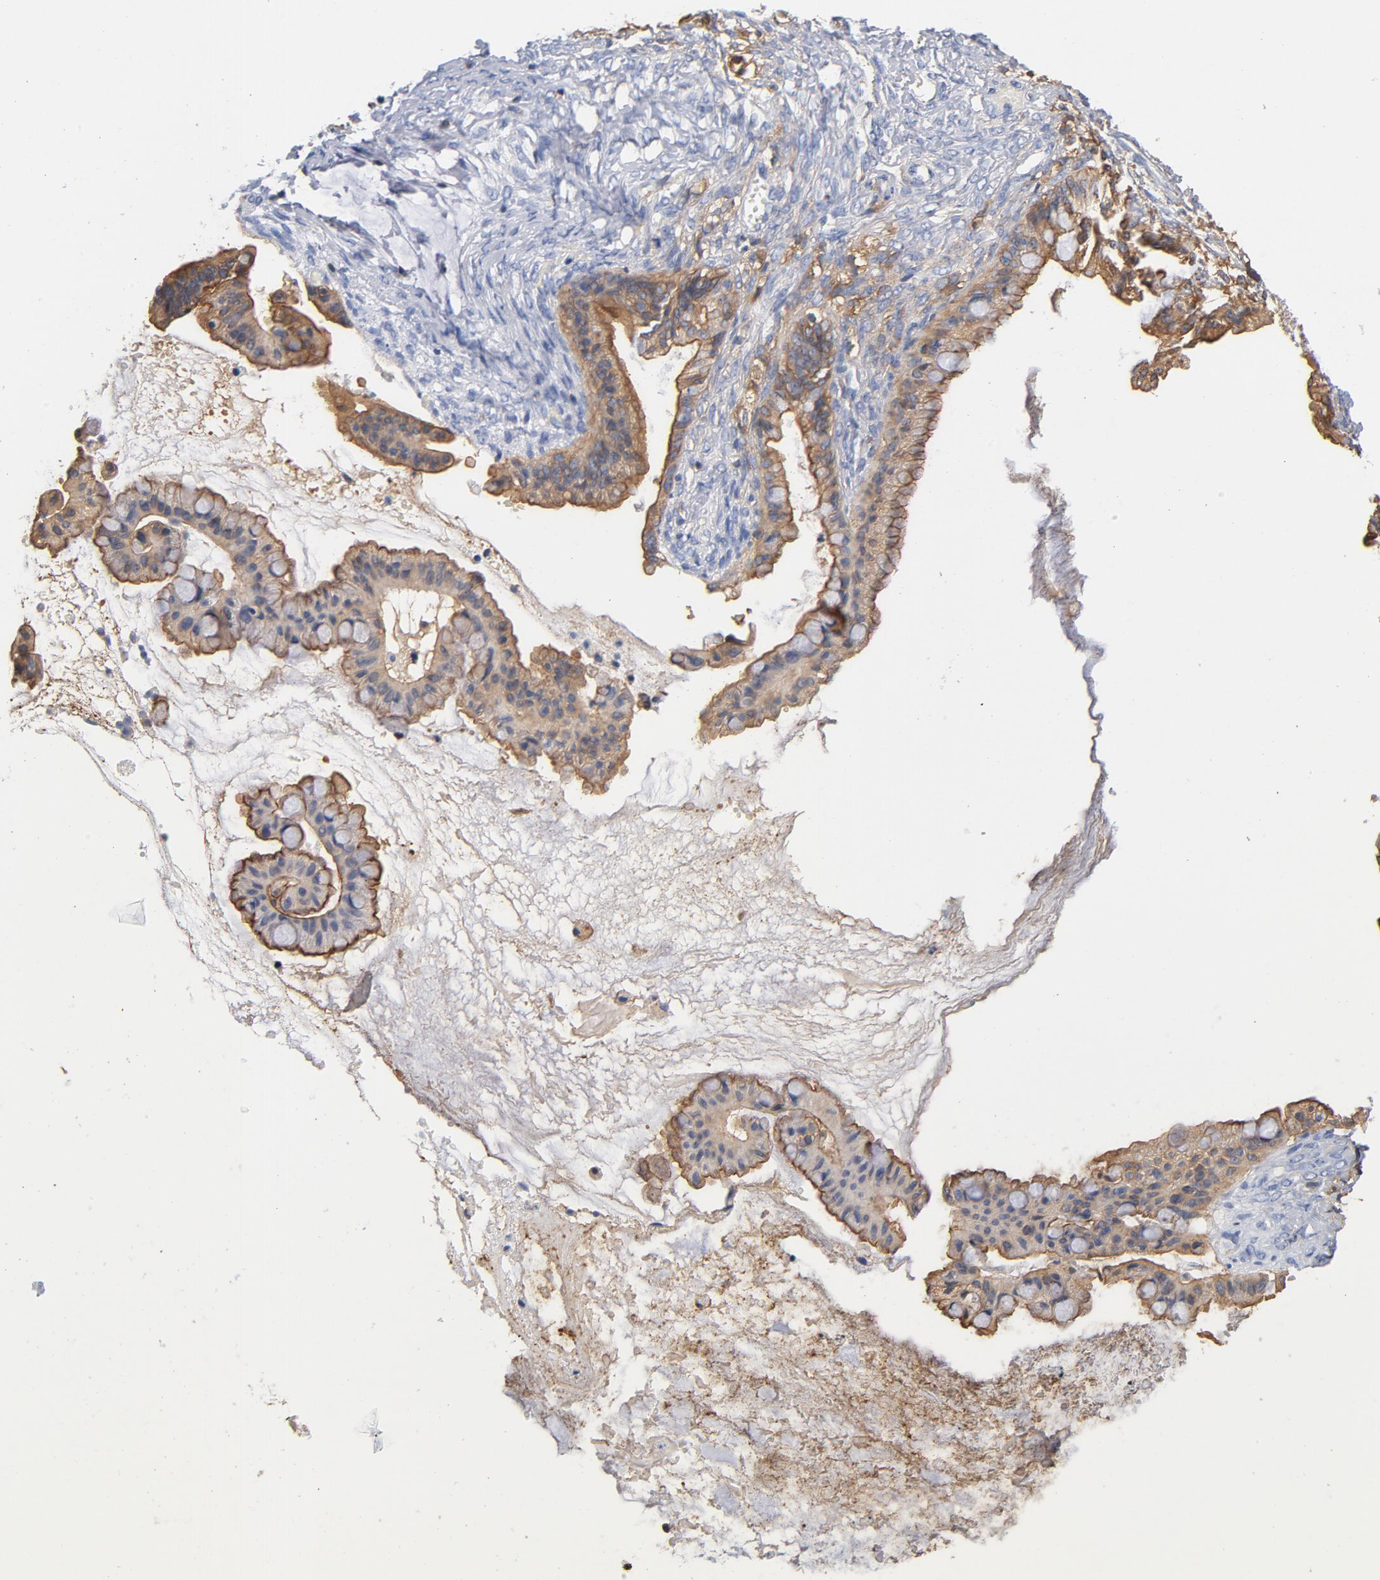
{"staining": {"intensity": "moderate", "quantity": ">75%", "location": "cytoplasmic/membranous"}, "tissue": "ovarian cancer", "cell_type": "Tumor cells", "image_type": "cancer", "snomed": [{"axis": "morphology", "description": "Cystadenocarcinoma, mucinous, NOS"}, {"axis": "topography", "description": "Ovary"}], "caption": "Ovarian mucinous cystadenocarcinoma was stained to show a protein in brown. There is medium levels of moderate cytoplasmic/membranous positivity in about >75% of tumor cells.", "gene": "EZR", "patient": {"sex": "female", "age": 57}}